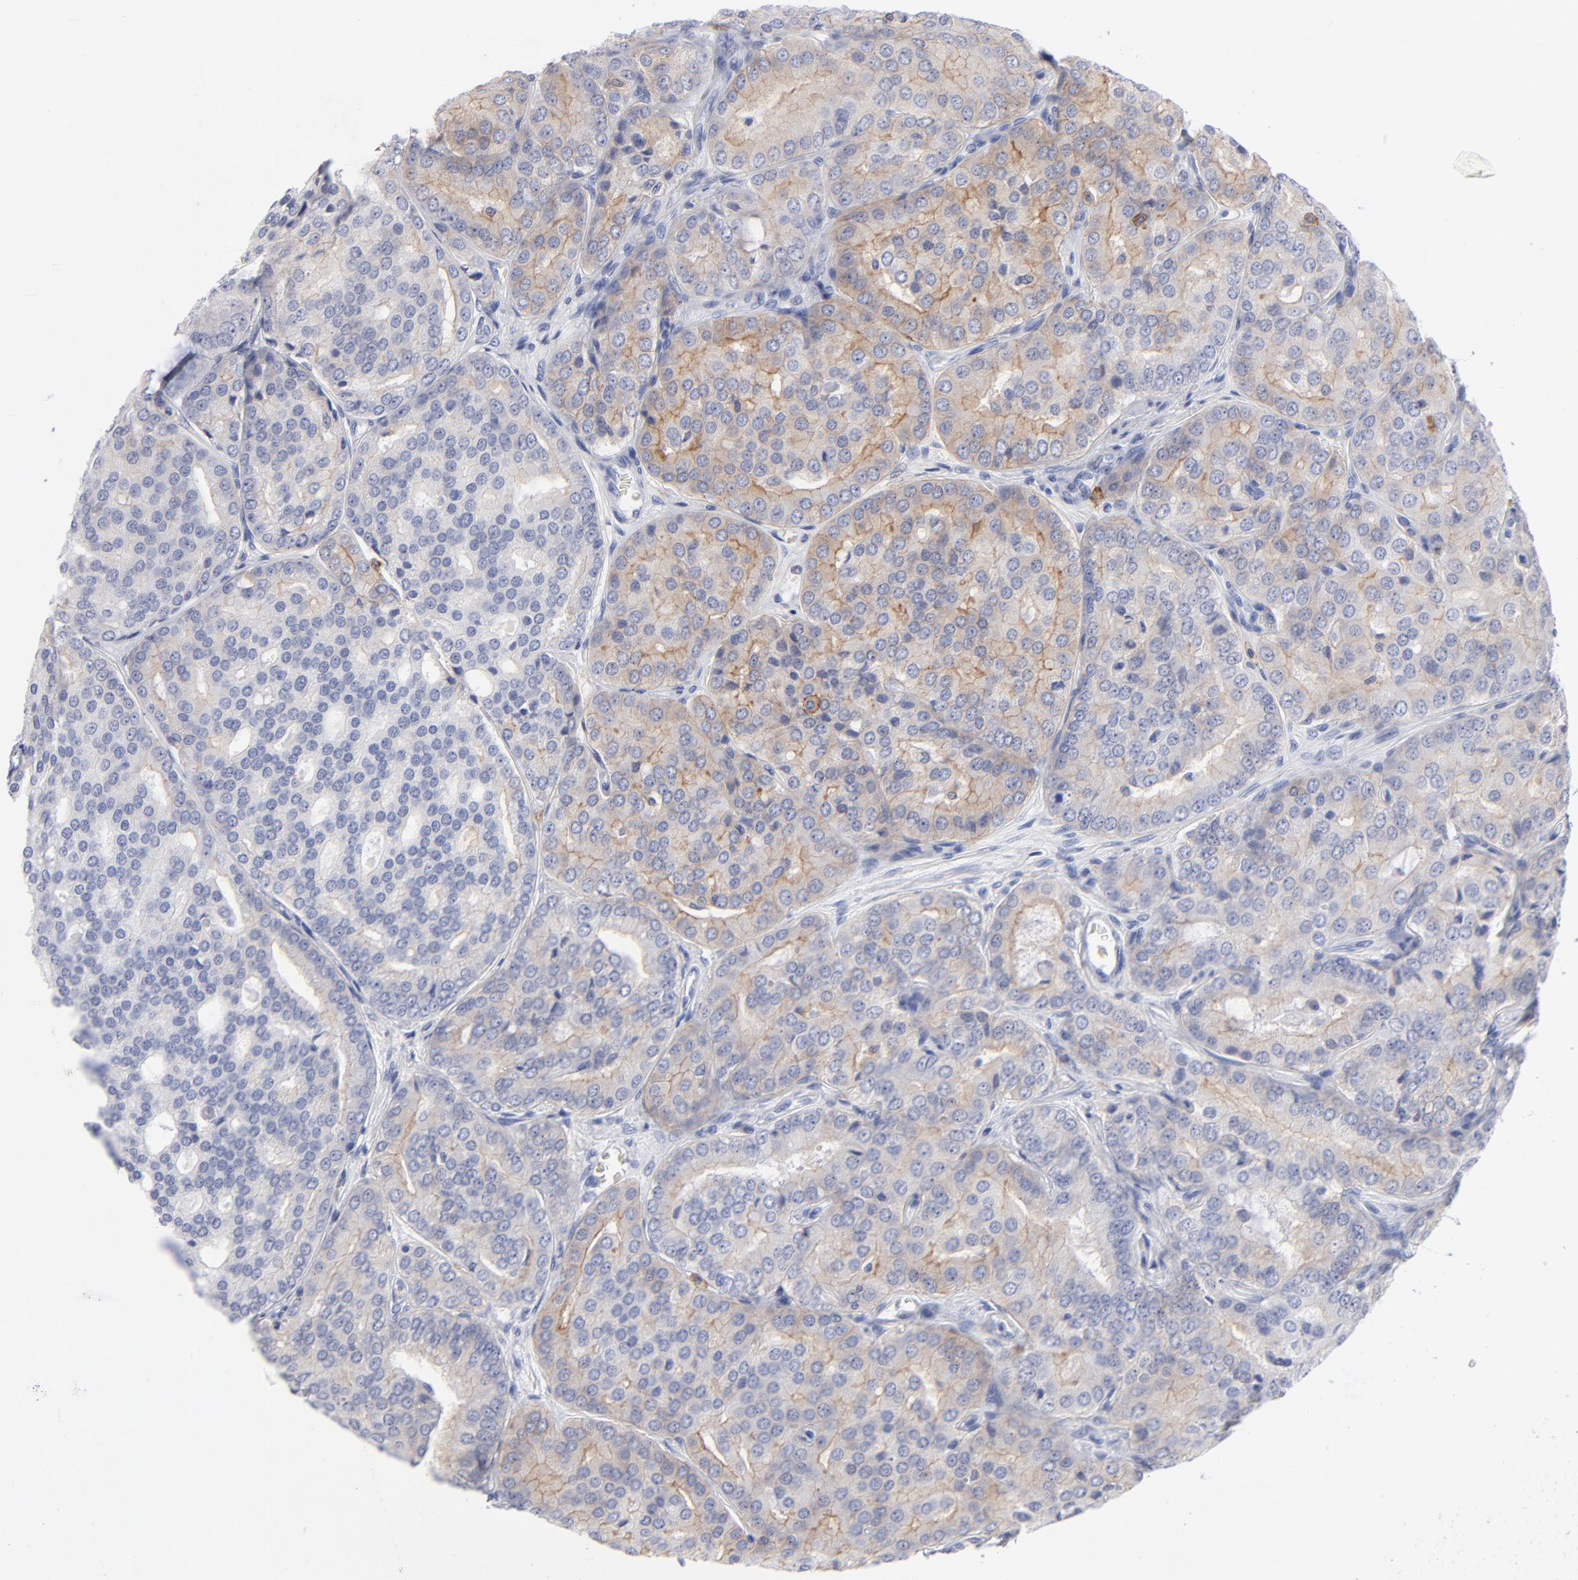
{"staining": {"intensity": "moderate", "quantity": "25%-75%", "location": "cytoplasmic/membranous"}, "tissue": "prostate cancer", "cell_type": "Tumor cells", "image_type": "cancer", "snomed": [{"axis": "morphology", "description": "Adenocarcinoma, High grade"}, {"axis": "topography", "description": "Prostate"}], "caption": "A histopathology image of prostate high-grade adenocarcinoma stained for a protein reveals moderate cytoplasmic/membranous brown staining in tumor cells.", "gene": "LAT2", "patient": {"sex": "male", "age": 64}}